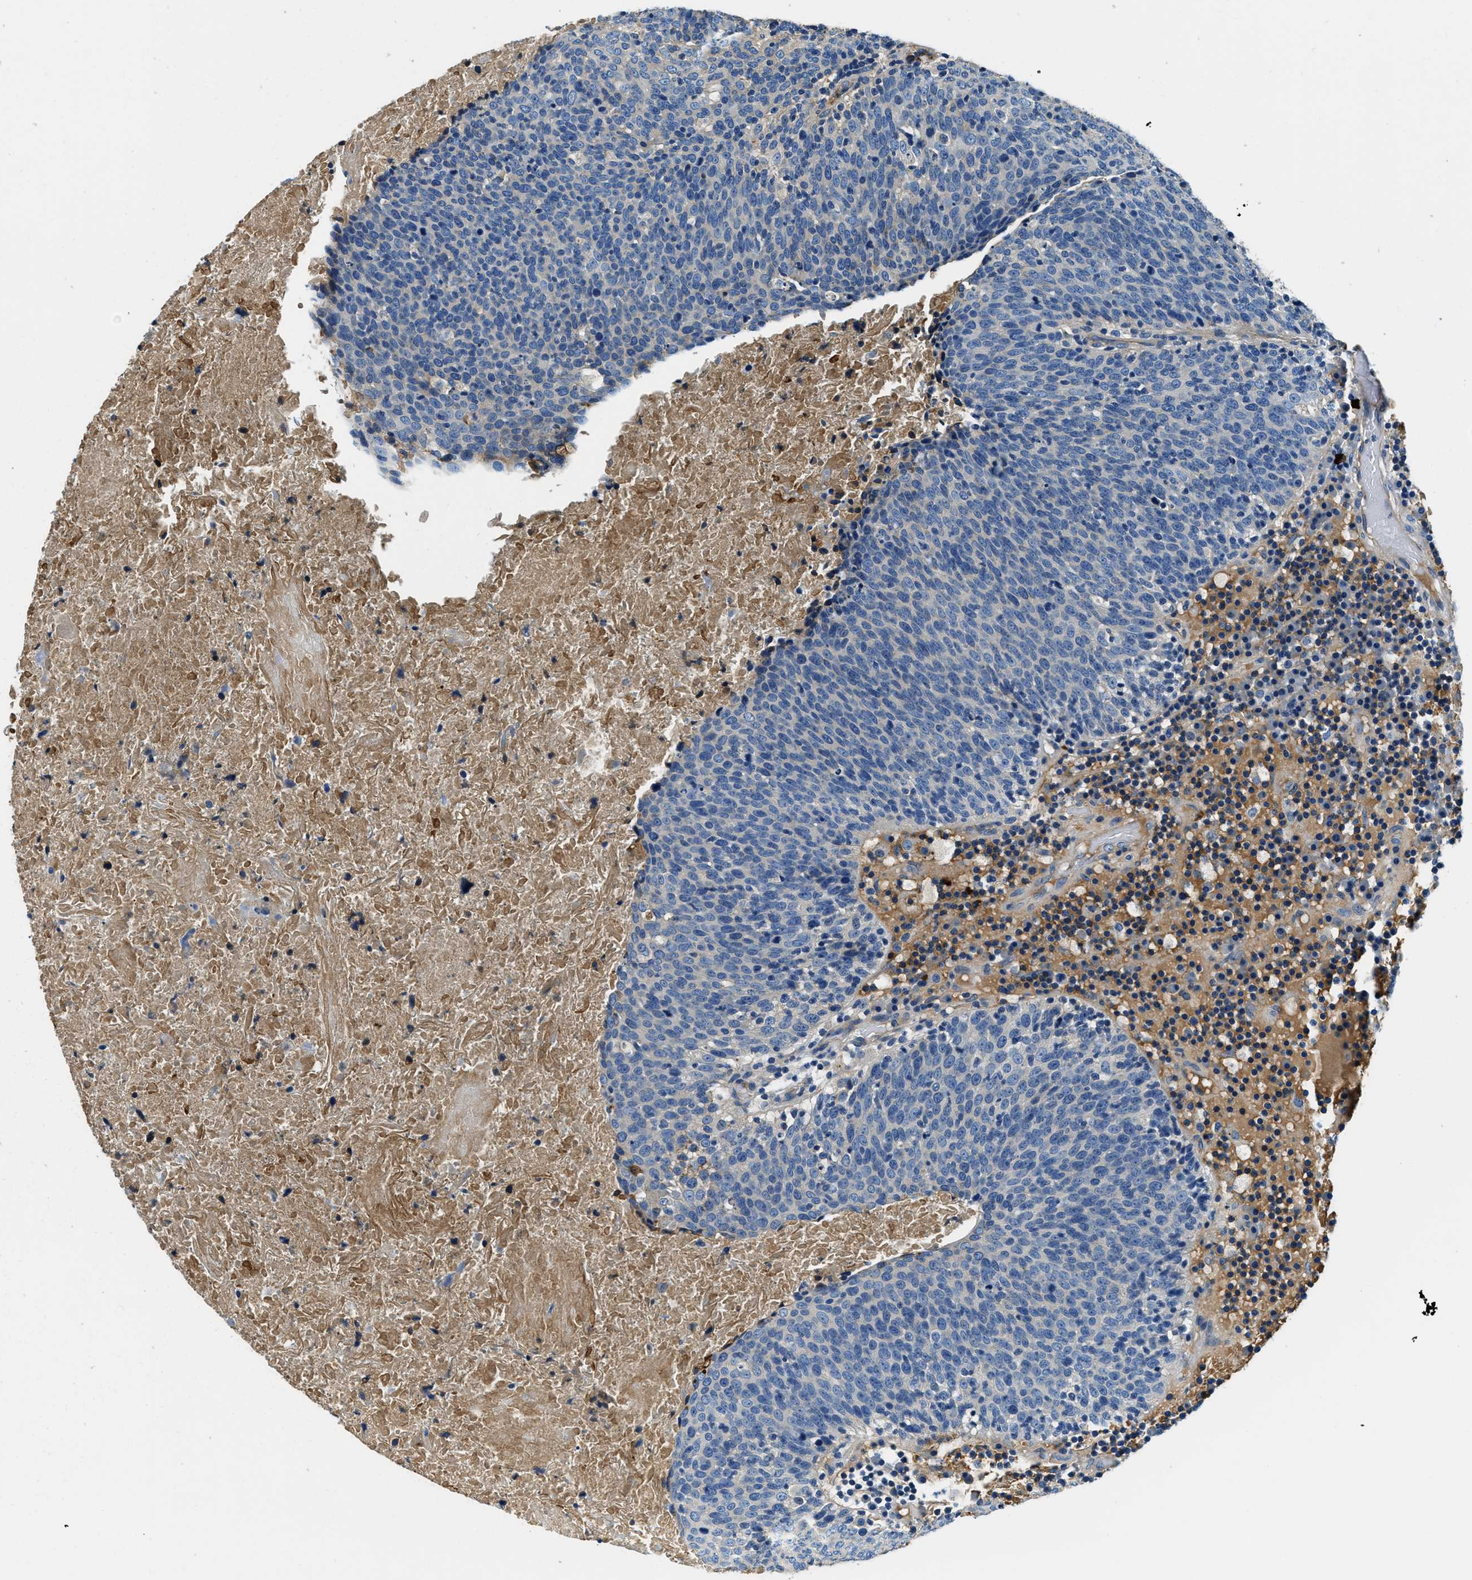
{"staining": {"intensity": "negative", "quantity": "none", "location": "none"}, "tissue": "head and neck cancer", "cell_type": "Tumor cells", "image_type": "cancer", "snomed": [{"axis": "morphology", "description": "Squamous cell carcinoma, NOS"}, {"axis": "morphology", "description": "Squamous cell carcinoma, metastatic, NOS"}, {"axis": "topography", "description": "Lymph node"}, {"axis": "topography", "description": "Head-Neck"}], "caption": "A high-resolution photomicrograph shows immunohistochemistry staining of head and neck squamous cell carcinoma, which demonstrates no significant positivity in tumor cells.", "gene": "TMEM186", "patient": {"sex": "male", "age": 62}}